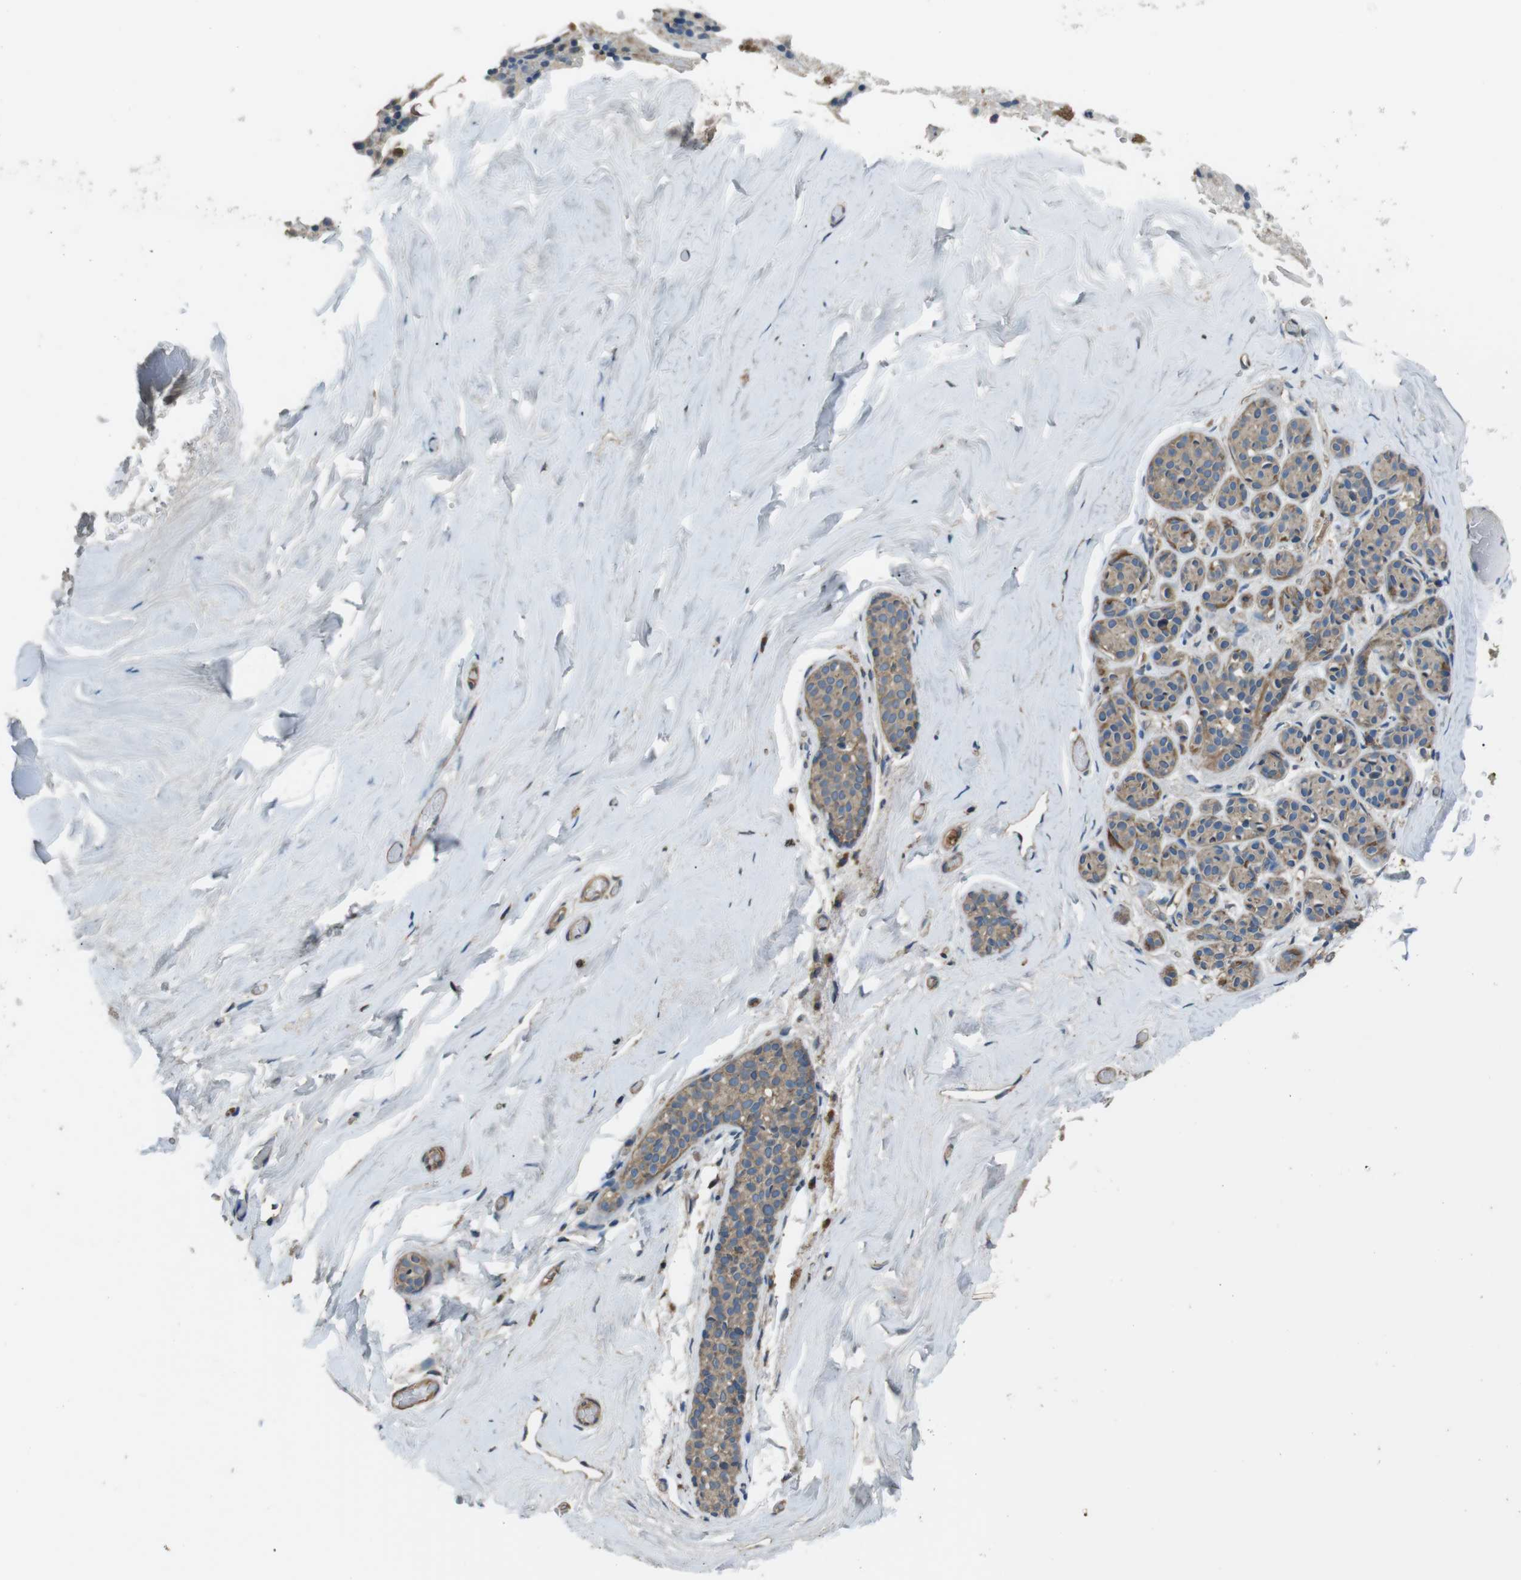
{"staining": {"intensity": "weak", "quantity": "25%-75%", "location": "cytoplasmic/membranous"}, "tissue": "breast", "cell_type": "Adipocytes", "image_type": "normal", "snomed": [{"axis": "morphology", "description": "Normal tissue, NOS"}, {"axis": "topography", "description": "Breast"}], "caption": "This photomicrograph shows IHC staining of benign breast, with low weak cytoplasmic/membranous expression in approximately 25%-75% of adipocytes.", "gene": "FUT2", "patient": {"sex": "female", "age": 75}}